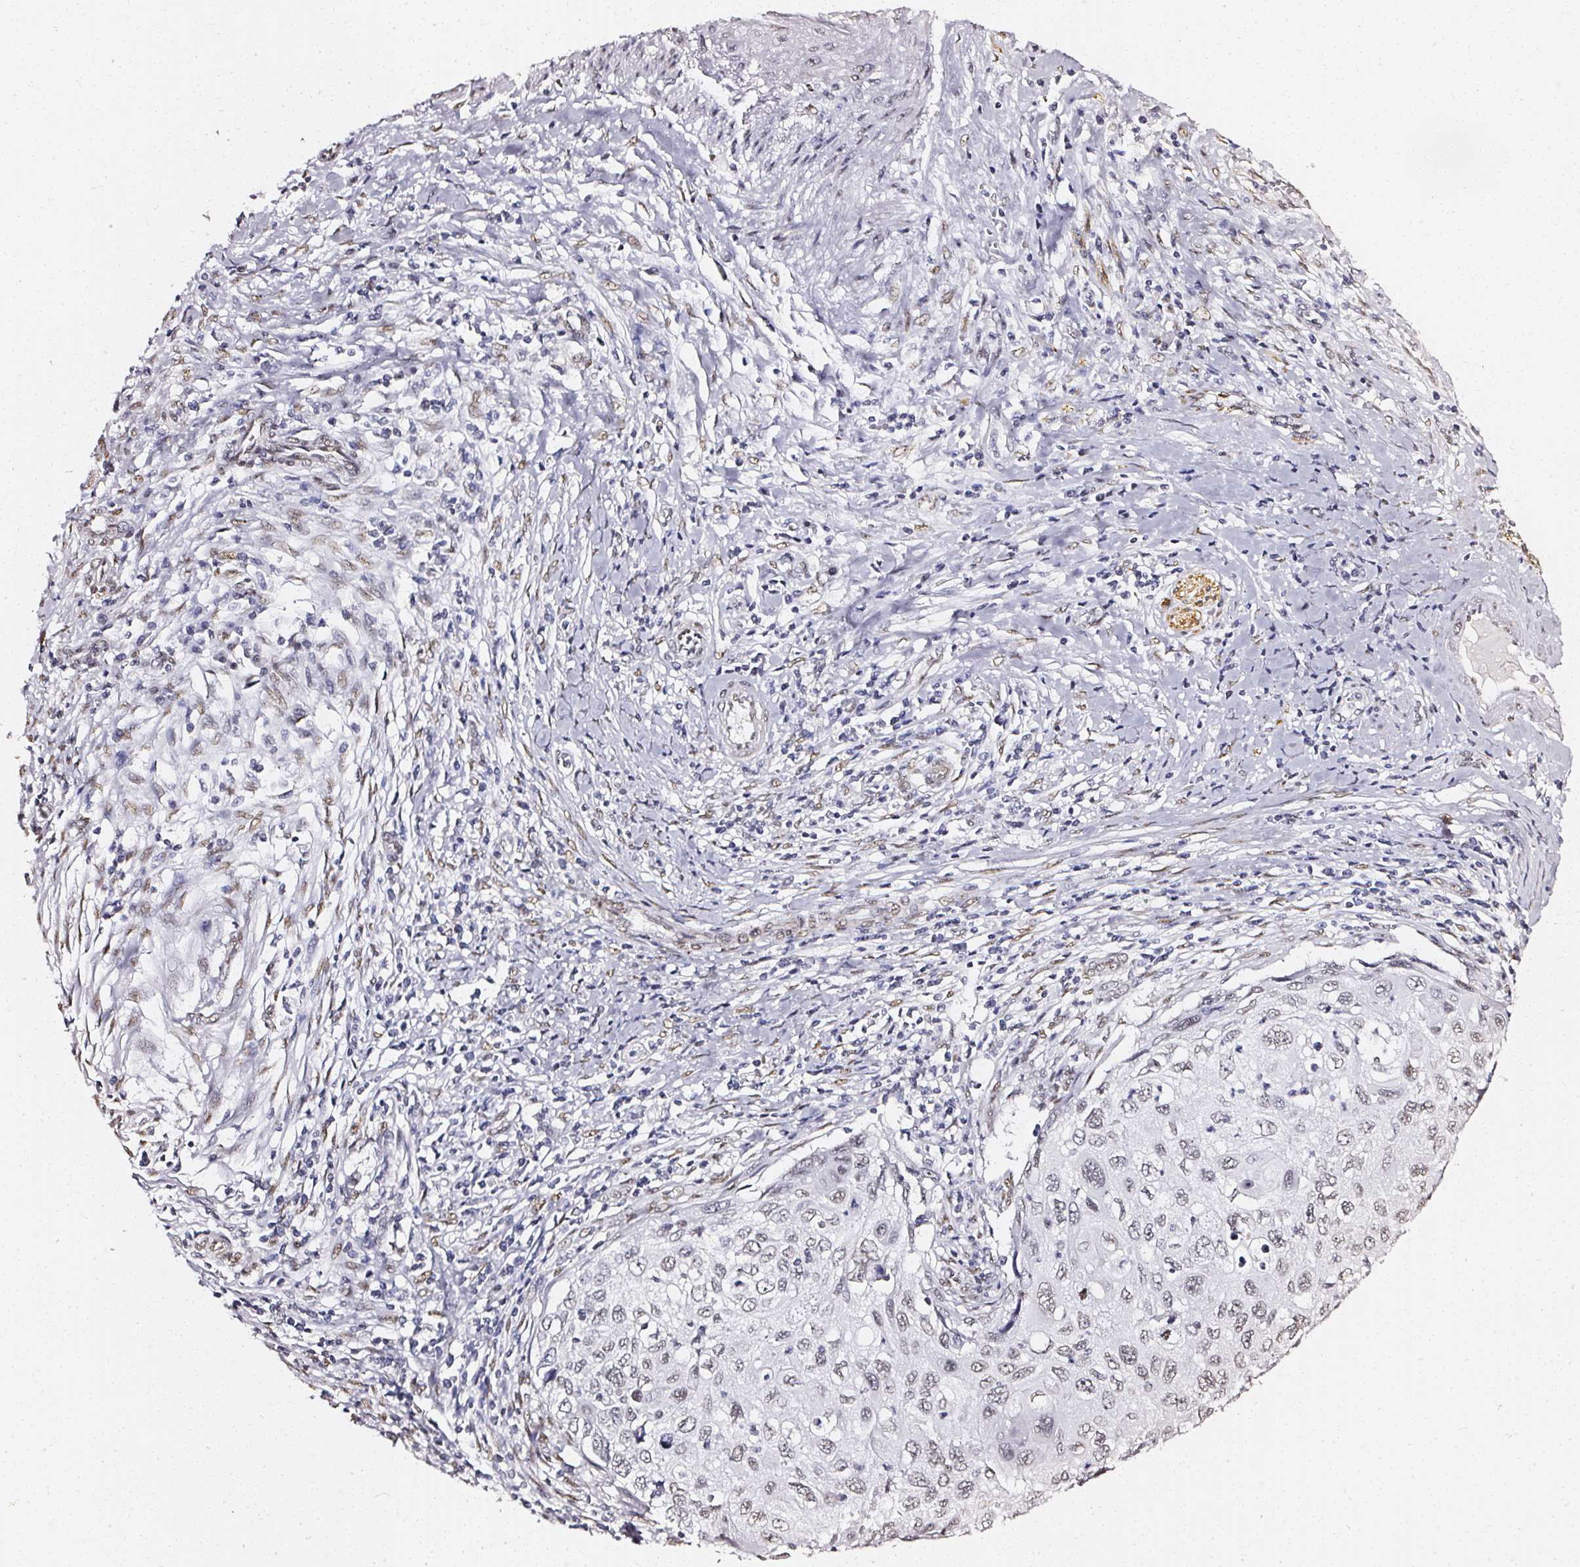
{"staining": {"intensity": "weak", "quantity": "<25%", "location": "nuclear"}, "tissue": "cervical cancer", "cell_type": "Tumor cells", "image_type": "cancer", "snomed": [{"axis": "morphology", "description": "Squamous cell carcinoma, NOS"}, {"axis": "topography", "description": "Cervix"}], "caption": "High power microscopy histopathology image of an immunohistochemistry image of squamous cell carcinoma (cervical), revealing no significant positivity in tumor cells. (IHC, brightfield microscopy, high magnification).", "gene": "GP6", "patient": {"sex": "female", "age": 70}}